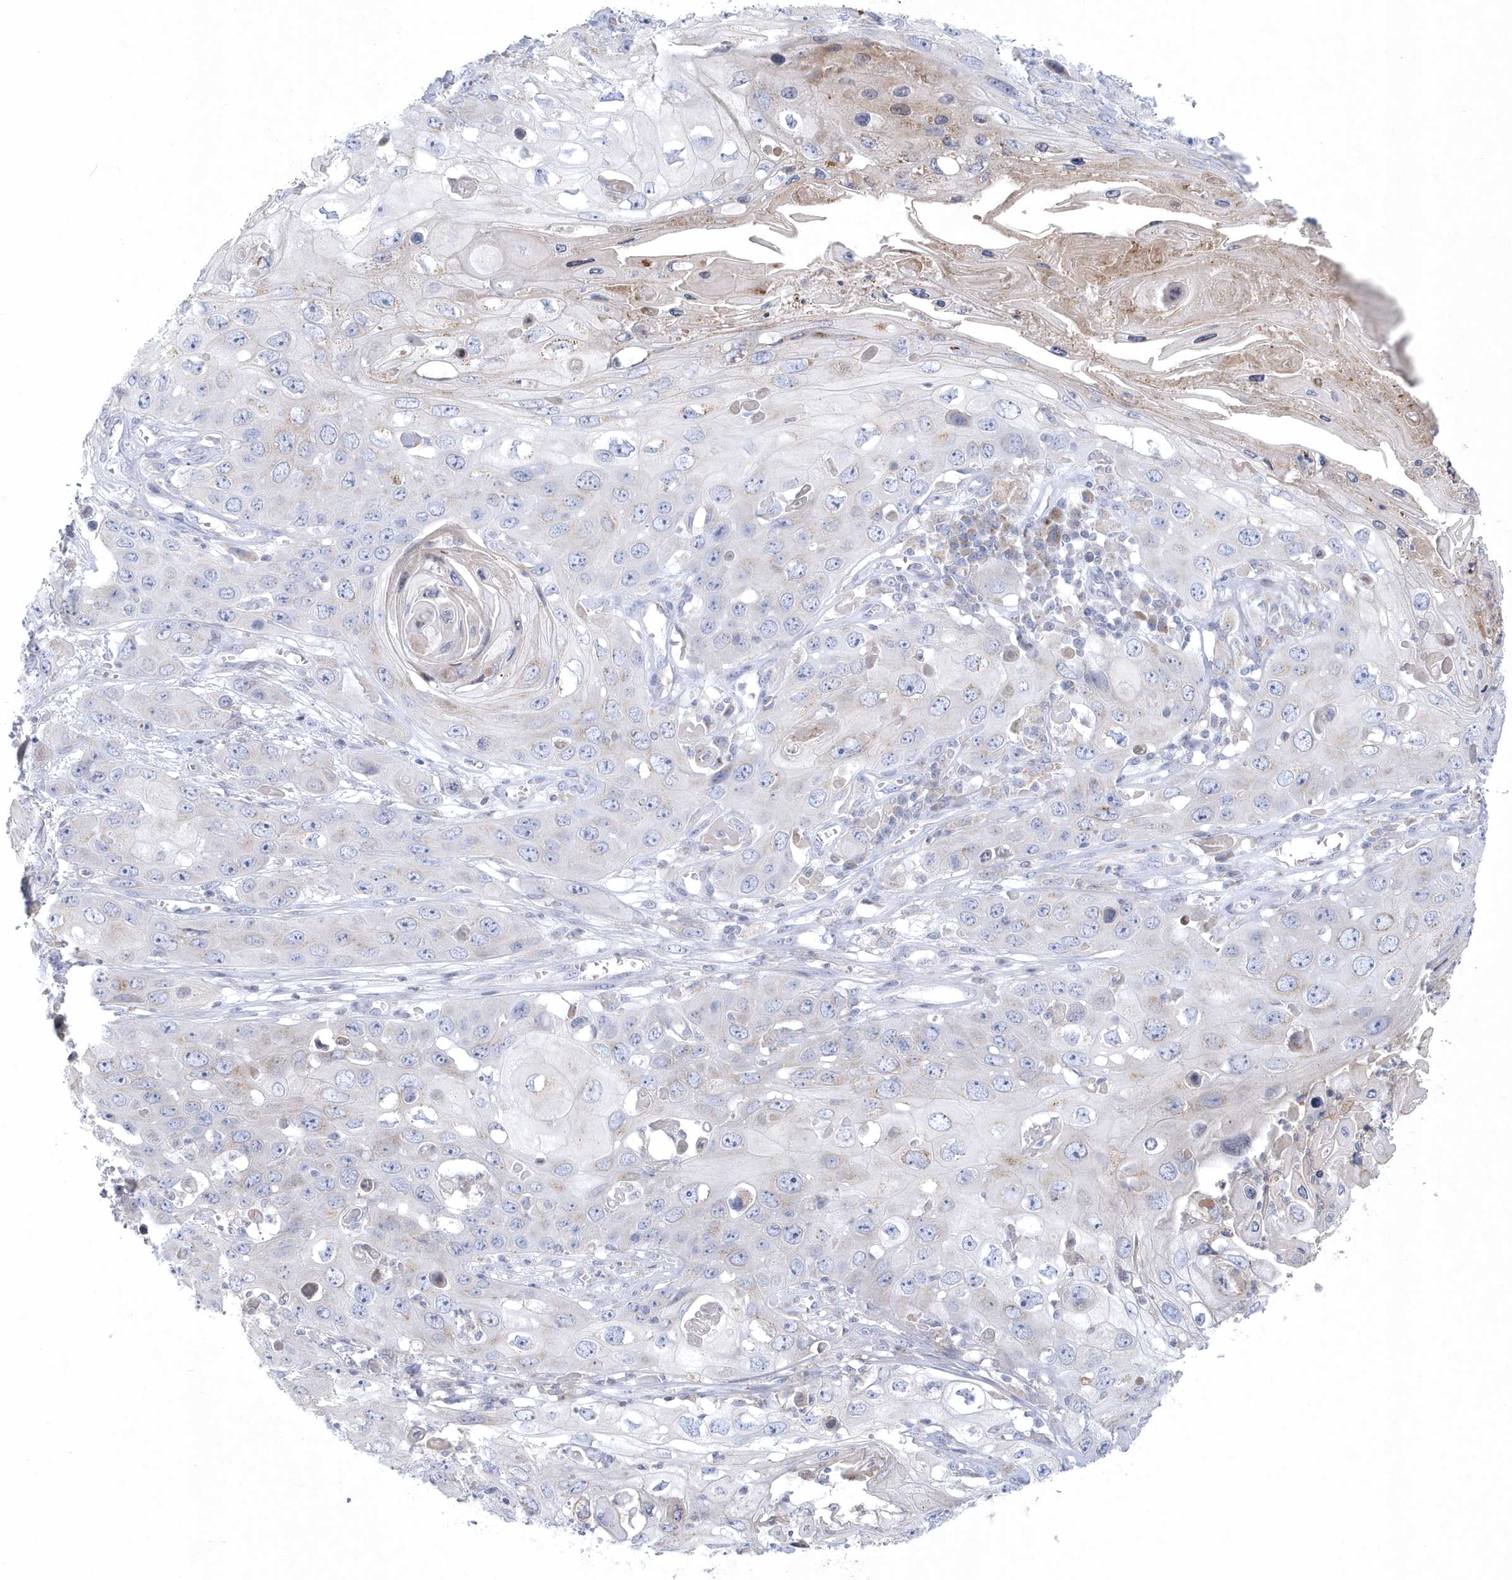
{"staining": {"intensity": "negative", "quantity": "none", "location": "none"}, "tissue": "skin cancer", "cell_type": "Tumor cells", "image_type": "cancer", "snomed": [{"axis": "morphology", "description": "Squamous cell carcinoma, NOS"}, {"axis": "topography", "description": "Skin"}], "caption": "DAB (3,3'-diaminobenzidine) immunohistochemical staining of skin cancer (squamous cell carcinoma) exhibits no significant positivity in tumor cells.", "gene": "NIPAL1", "patient": {"sex": "male", "age": 55}}